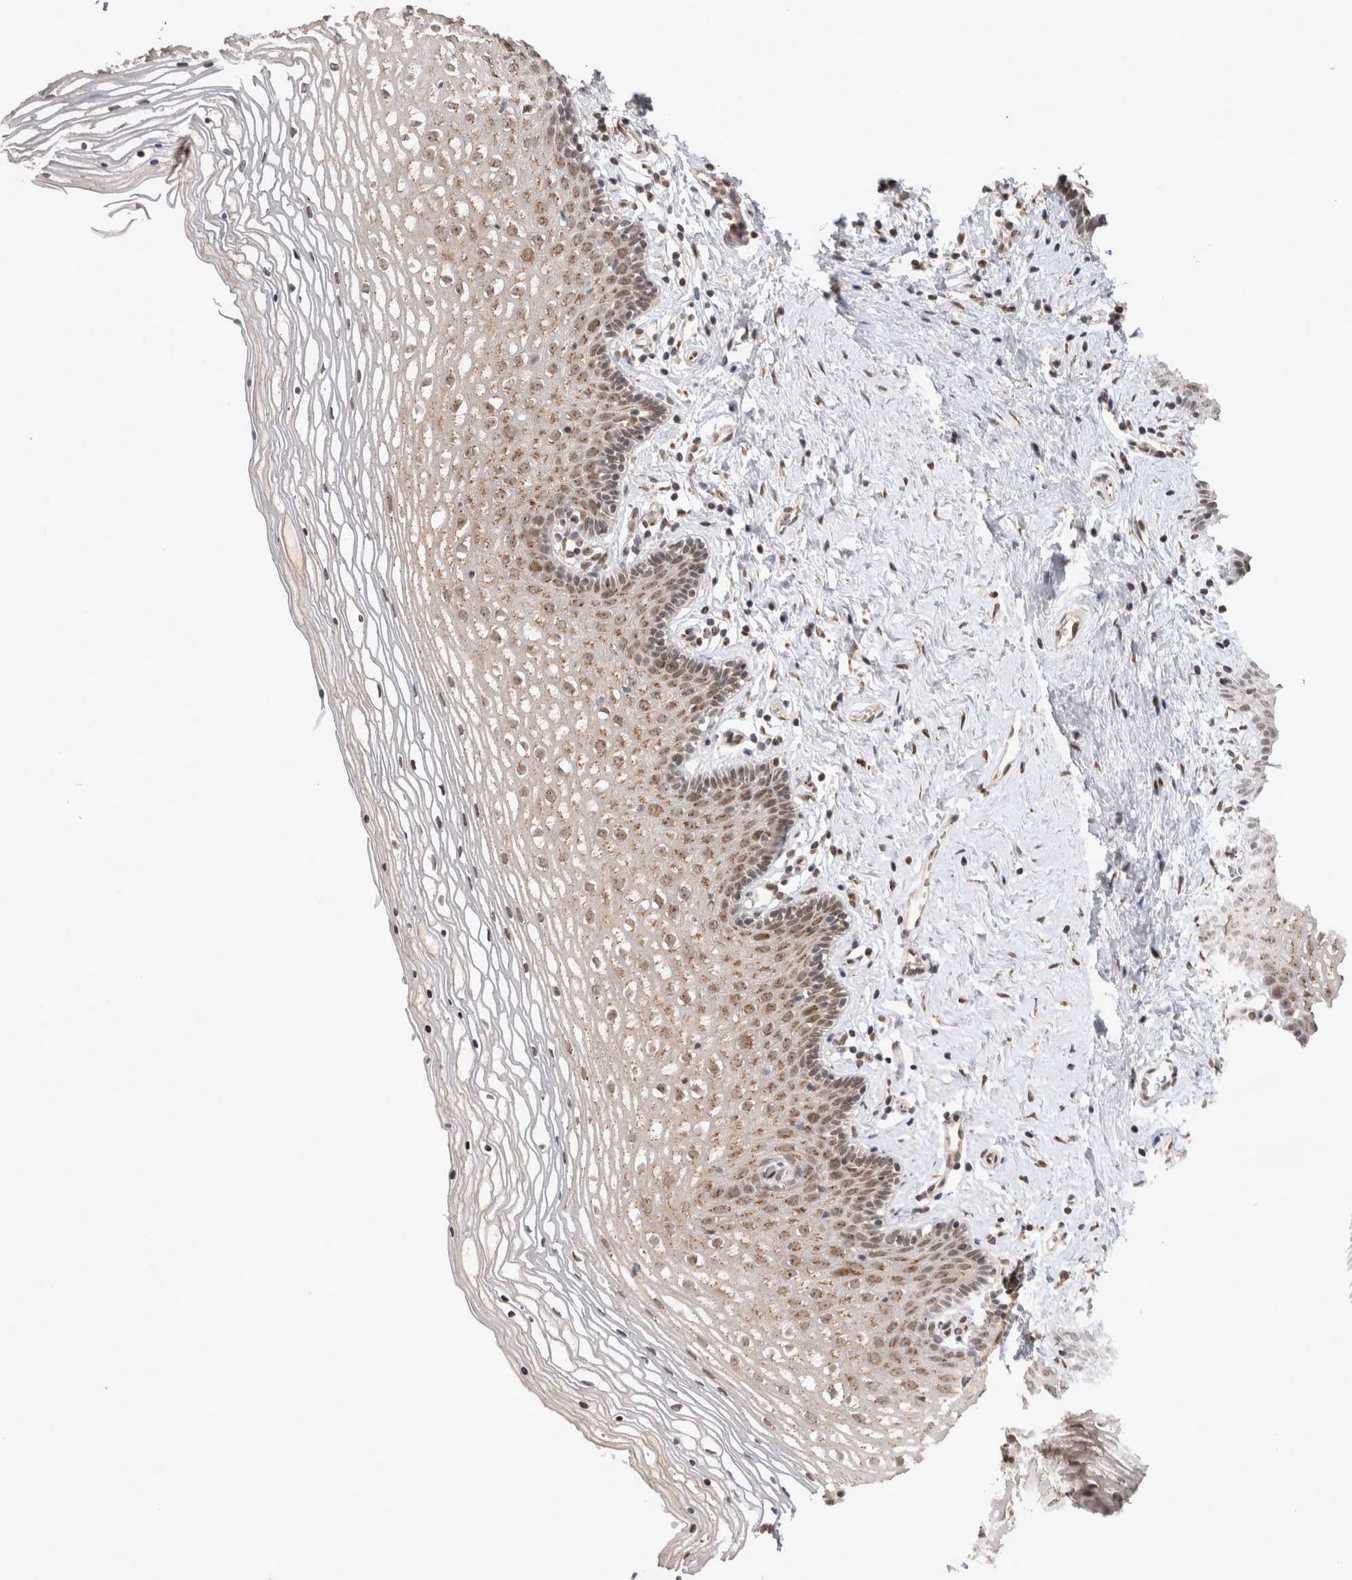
{"staining": {"intensity": "moderate", "quantity": ">75%", "location": "cytoplasmic/membranous,nuclear"}, "tissue": "vagina", "cell_type": "Squamous epithelial cells", "image_type": "normal", "snomed": [{"axis": "morphology", "description": "Normal tissue, NOS"}, {"axis": "topography", "description": "Vagina"}], "caption": "Immunohistochemistry (IHC) (DAB) staining of benign human vagina shows moderate cytoplasmic/membranous,nuclear protein staining in about >75% of squamous epithelial cells. (DAB (3,3'-diaminobenzidine) = brown stain, brightfield microscopy at high magnification).", "gene": "TMEM65", "patient": {"sex": "female", "age": 32}}